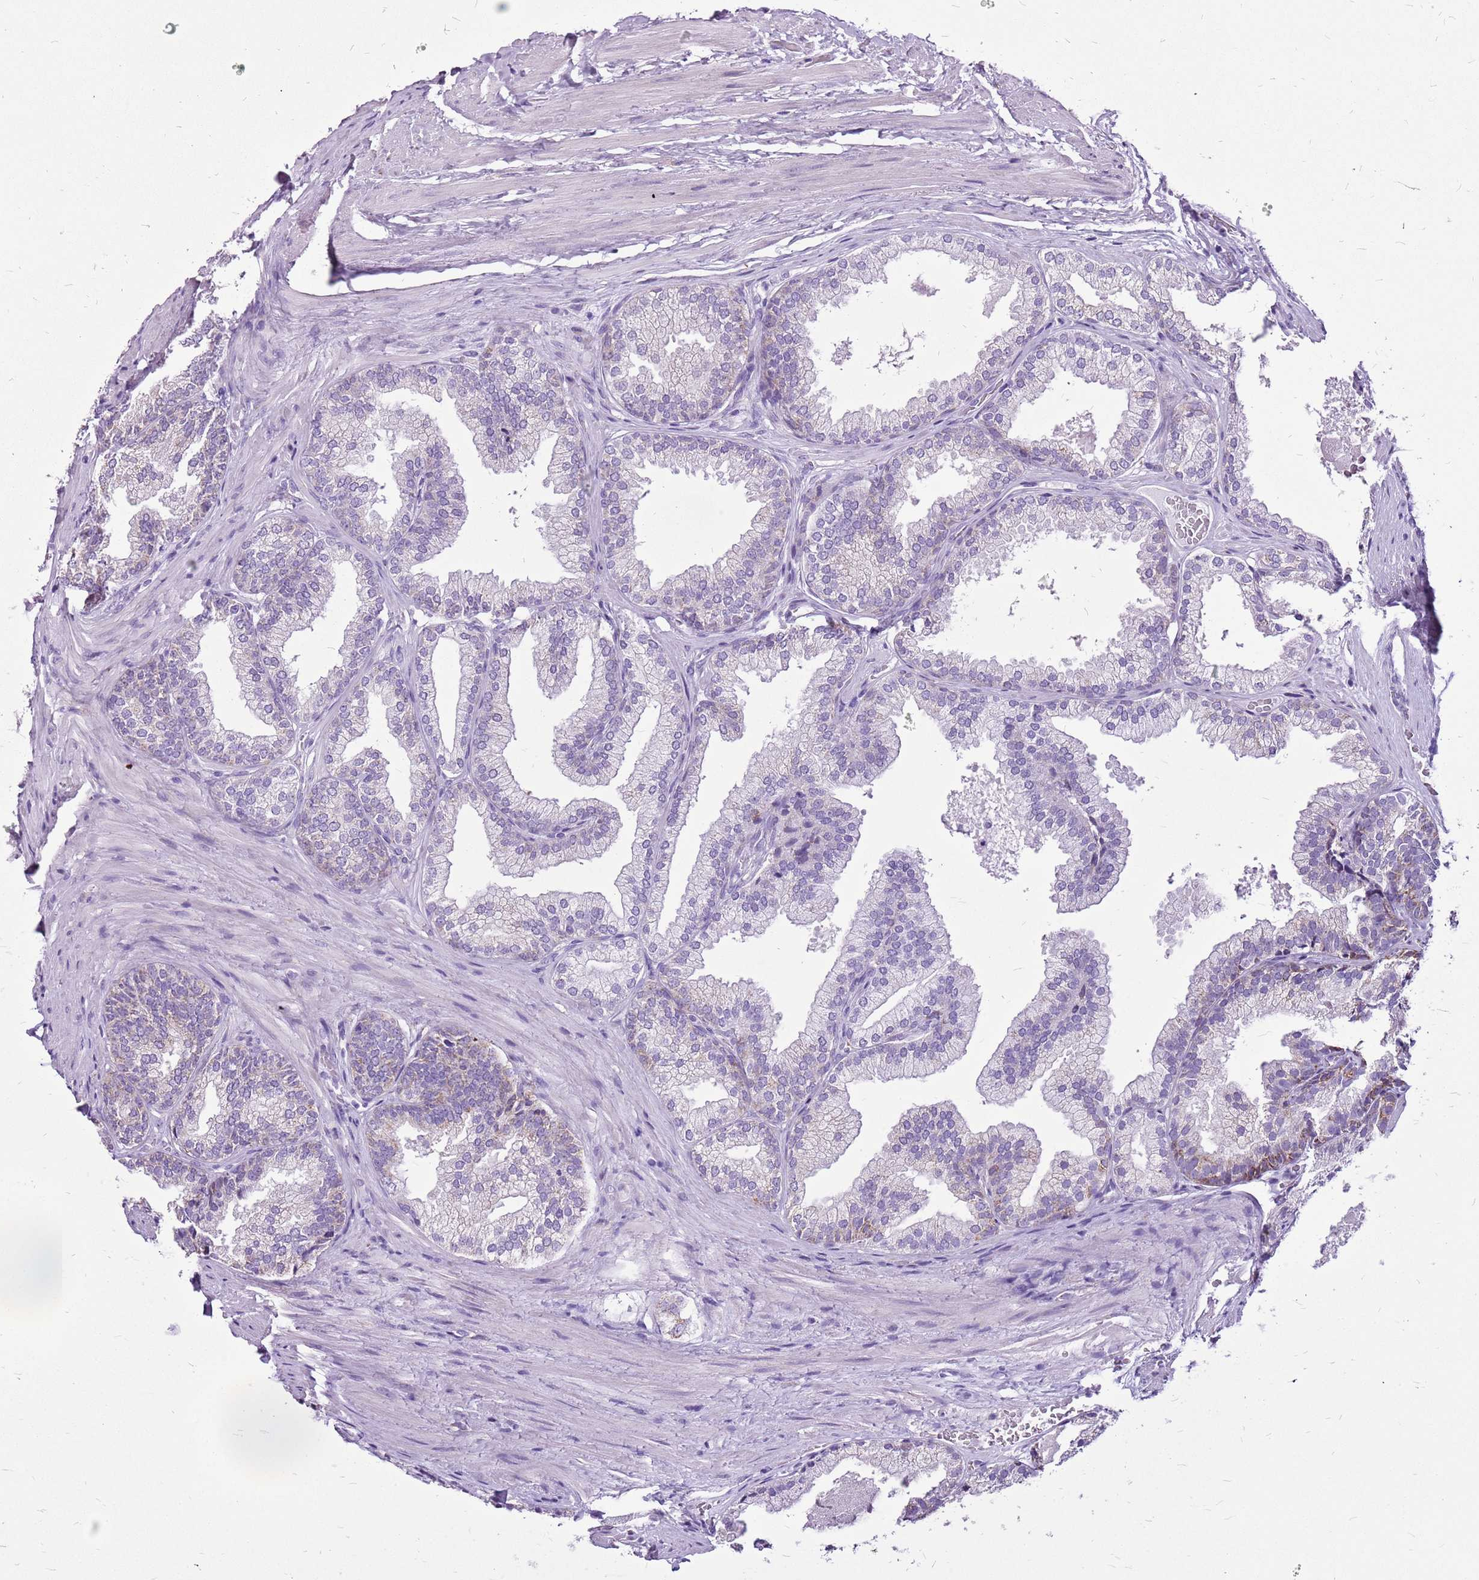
{"staining": {"intensity": "weak", "quantity": "<25%", "location": "cytoplasmic/membranous"}, "tissue": "prostate", "cell_type": "Glandular cells", "image_type": "normal", "snomed": [{"axis": "morphology", "description": "Normal tissue, NOS"}, {"axis": "topography", "description": "Prostate"}], "caption": "The IHC micrograph has no significant positivity in glandular cells of prostate.", "gene": "ACSS3", "patient": {"sex": "male", "age": 76}}